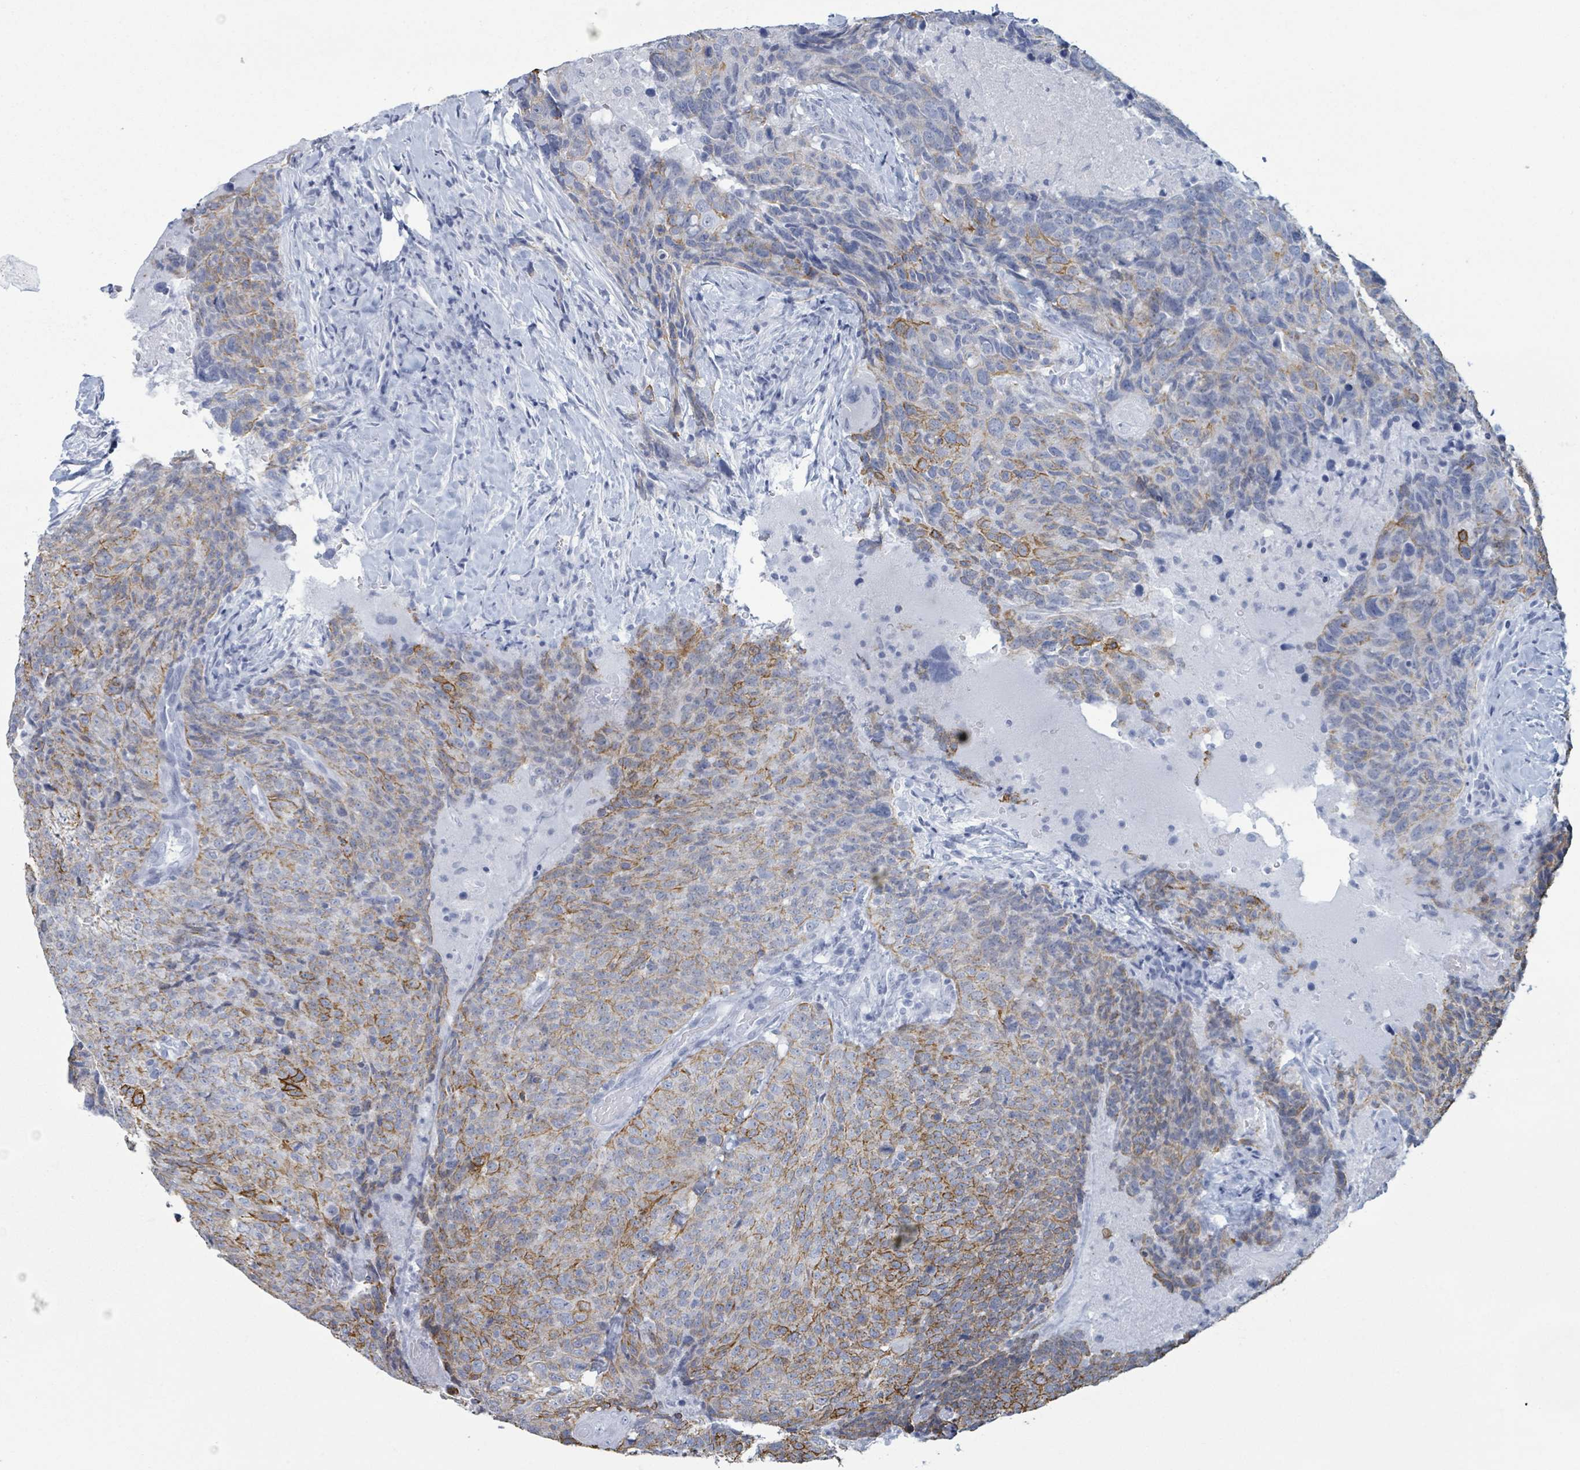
{"staining": {"intensity": "moderate", "quantity": "25%-75%", "location": "cytoplasmic/membranous"}, "tissue": "head and neck cancer", "cell_type": "Tumor cells", "image_type": "cancer", "snomed": [{"axis": "morphology", "description": "Squamous cell carcinoma, NOS"}, {"axis": "topography", "description": "Head-Neck"}], "caption": "DAB immunohistochemical staining of head and neck cancer shows moderate cytoplasmic/membranous protein positivity in about 25%-75% of tumor cells.", "gene": "KRT8", "patient": {"sex": "male", "age": 66}}